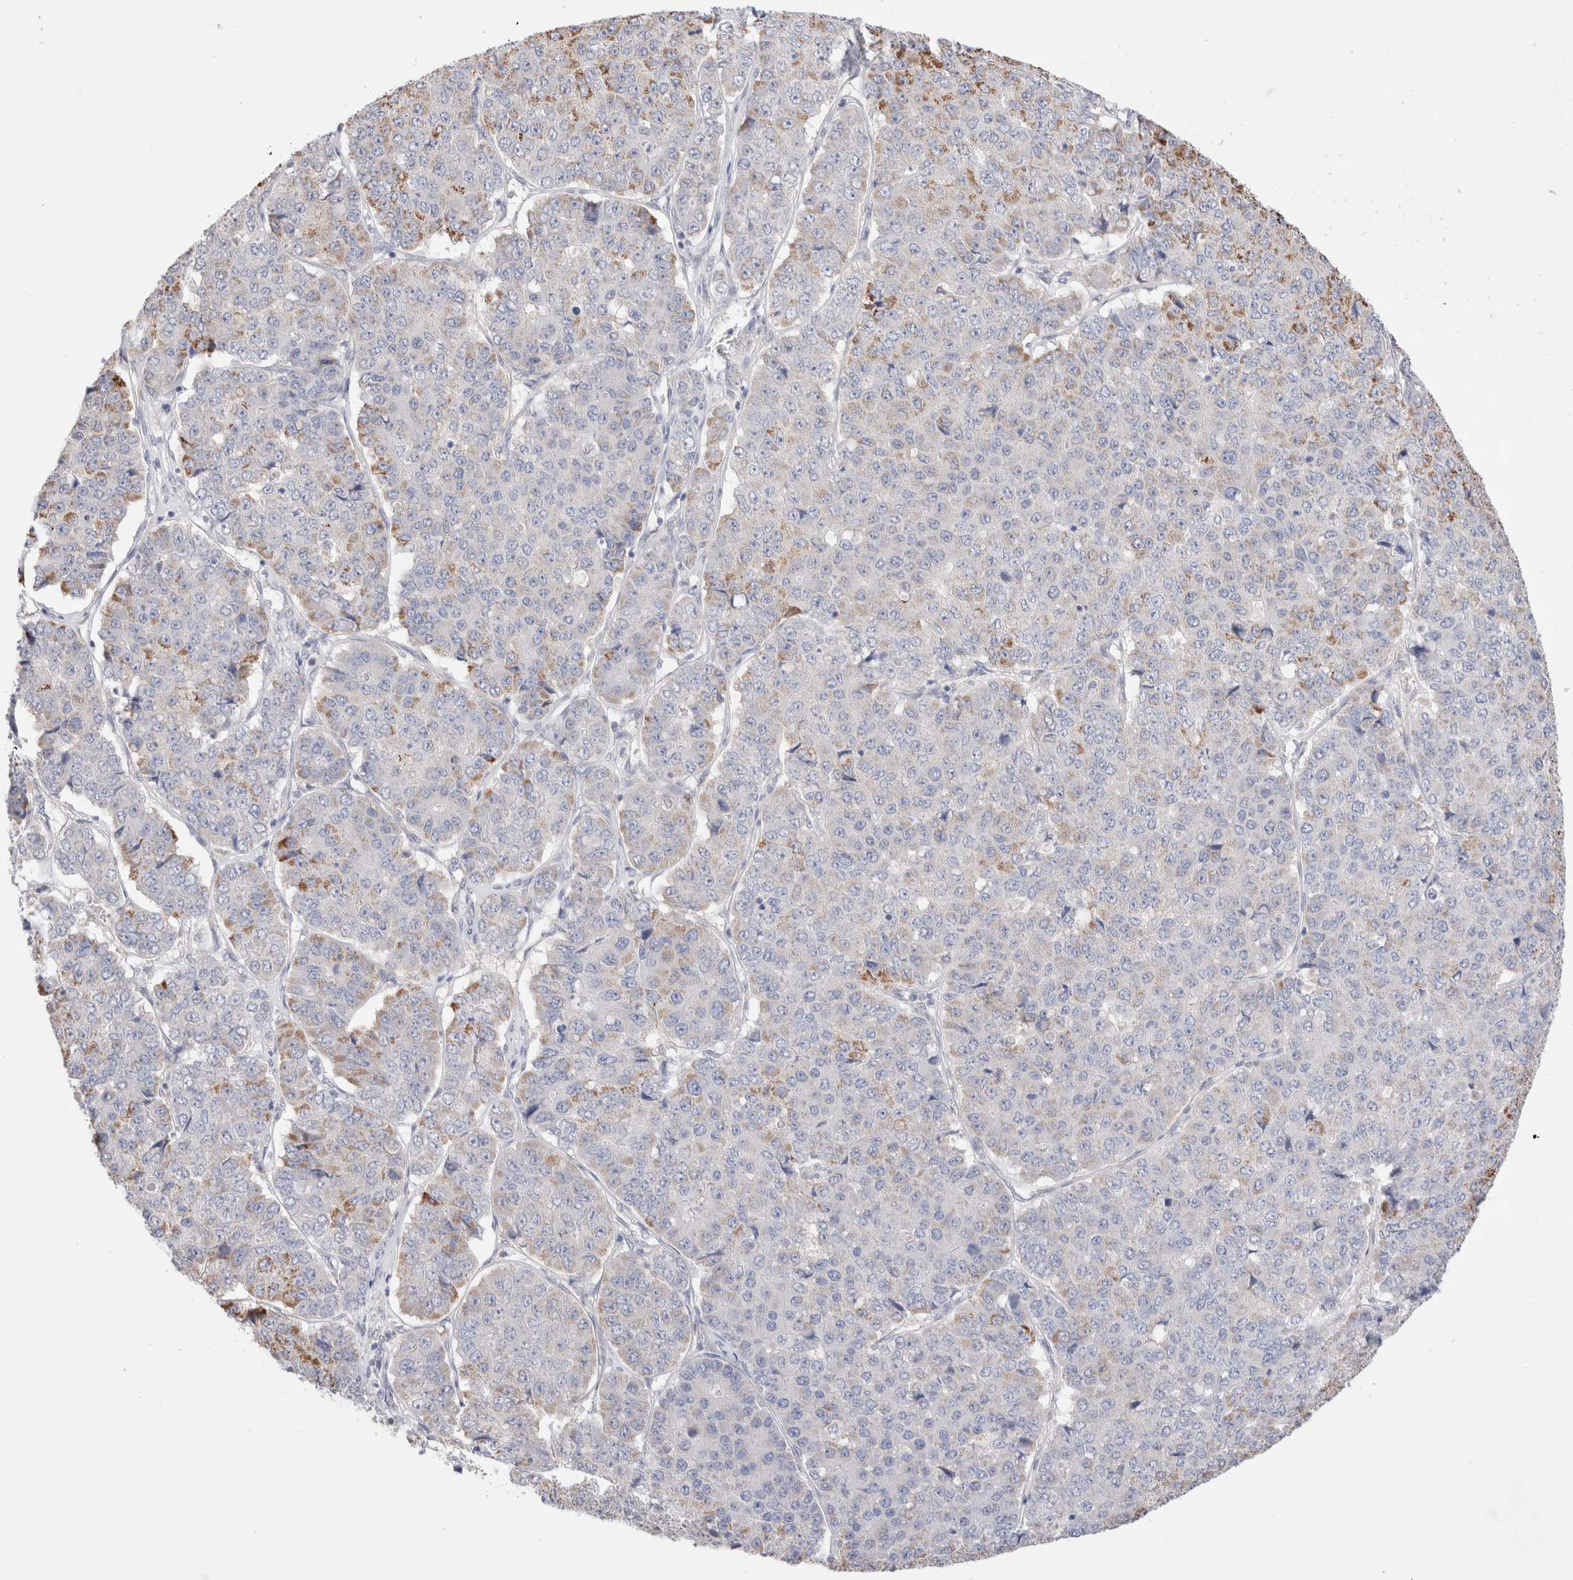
{"staining": {"intensity": "moderate", "quantity": "<25%", "location": "cytoplasmic/membranous"}, "tissue": "pancreatic cancer", "cell_type": "Tumor cells", "image_type": "cancer", "snomed": [{"axis": "morphology", "description": "Adenocarcinoma, NOS"}, {"axis": "topography", "description": "Pancreas"}], "caption": "Human adenocarcinoma (pancreatic) stained with a protein marker shows moderate staining in tumor cells.", "gene": "SPATA20", "patient": {"sex": "male", "age": 50}}